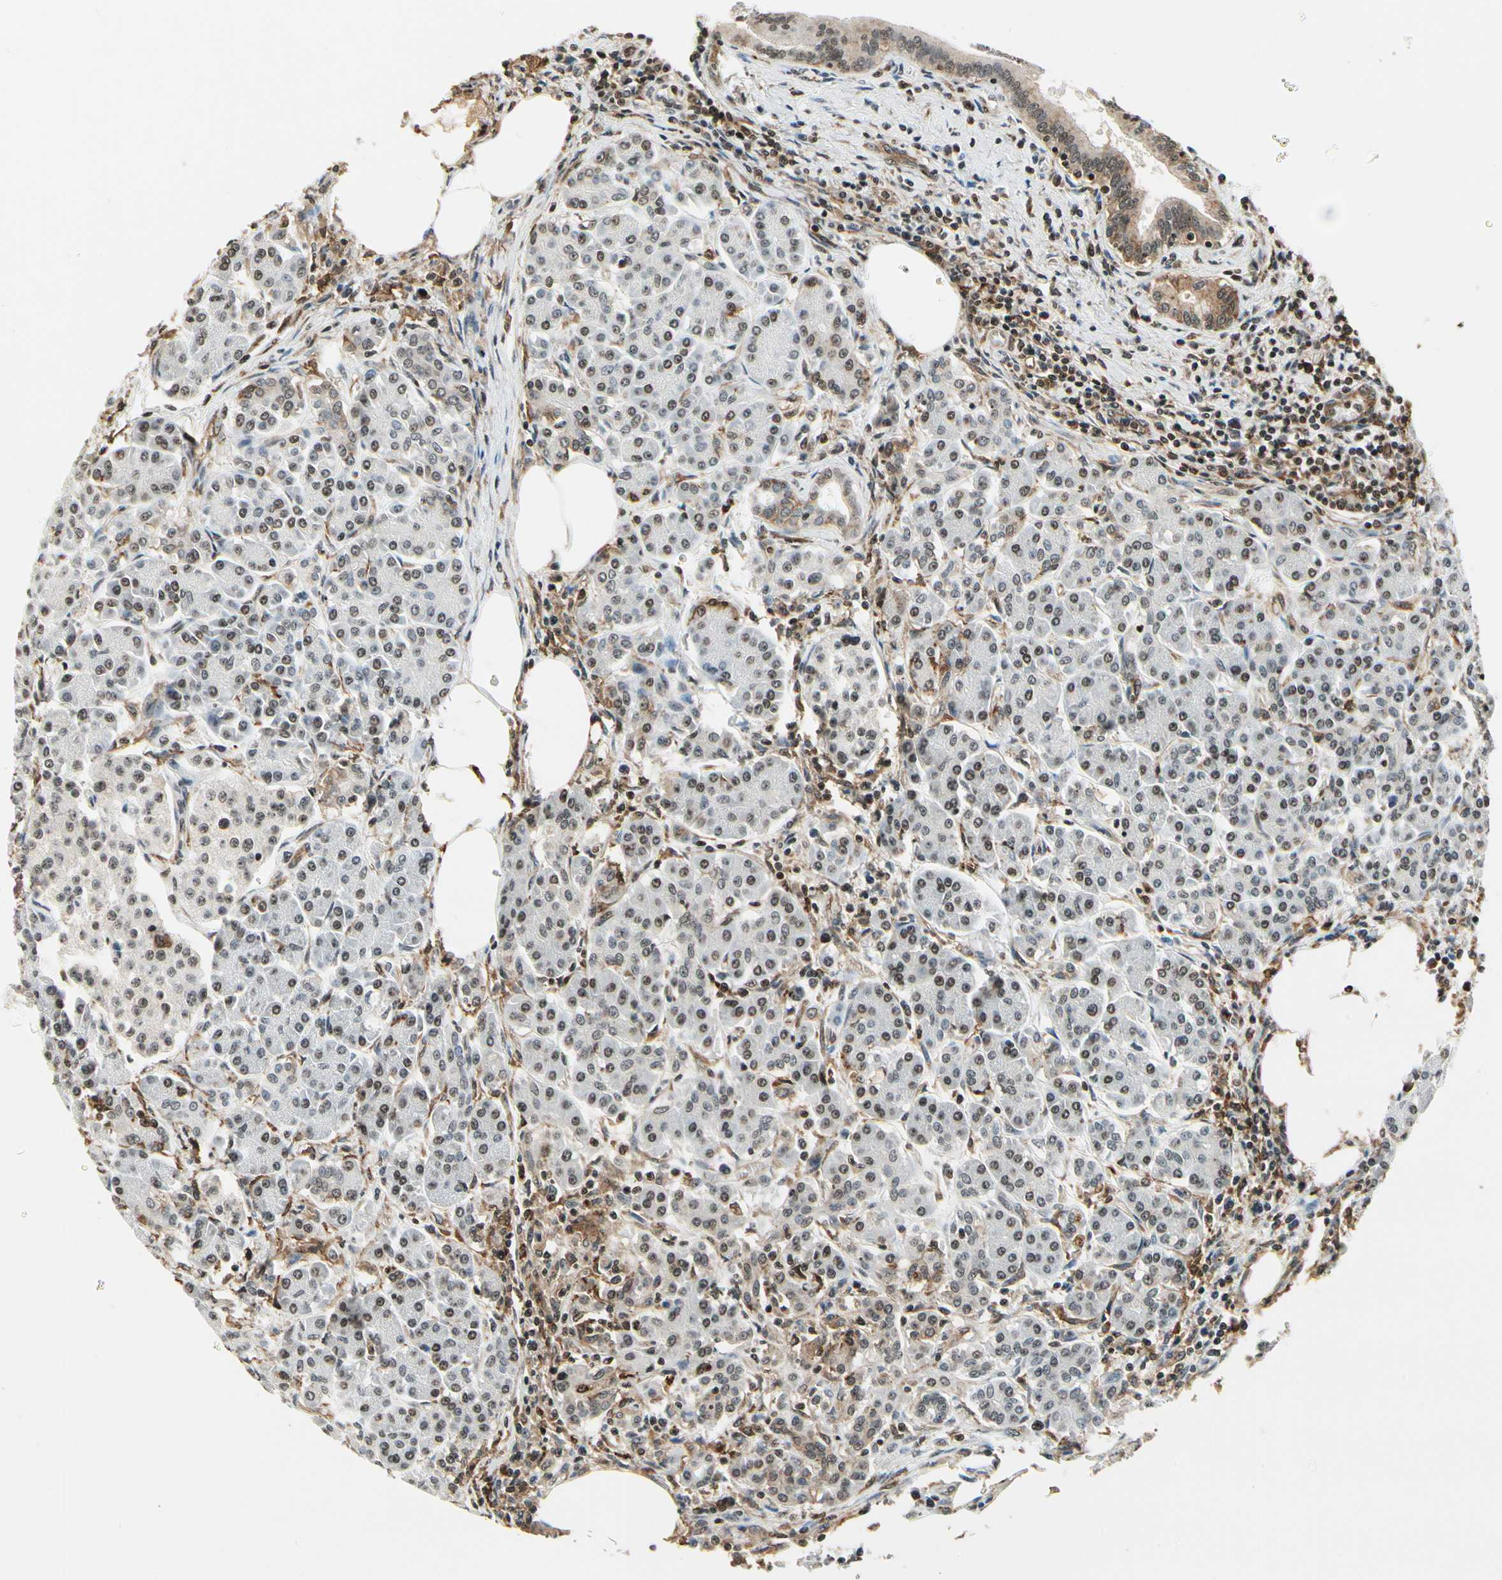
{"staining": {"intensity": "moderate", "quantity": "<25%", "location": "nuclear"}, "tissue": "pancreas", "cell_type": "Exocrine glandular cells", "image_type": "normal", "snomed": [{"axis": "morphology", "description": "Normal tissue, NOS"}, {"axis": "topography", "description": "Pancreas"}], "caption": "A brown stain highlights moderate nuclear staining of a protein in exocrine glandular cells of unremarkable pancreas. (DAB = brown stain, brightfield microscopy at high magnification).", "gene": "FER", "patient": {"sex": "female", "age": 73}}